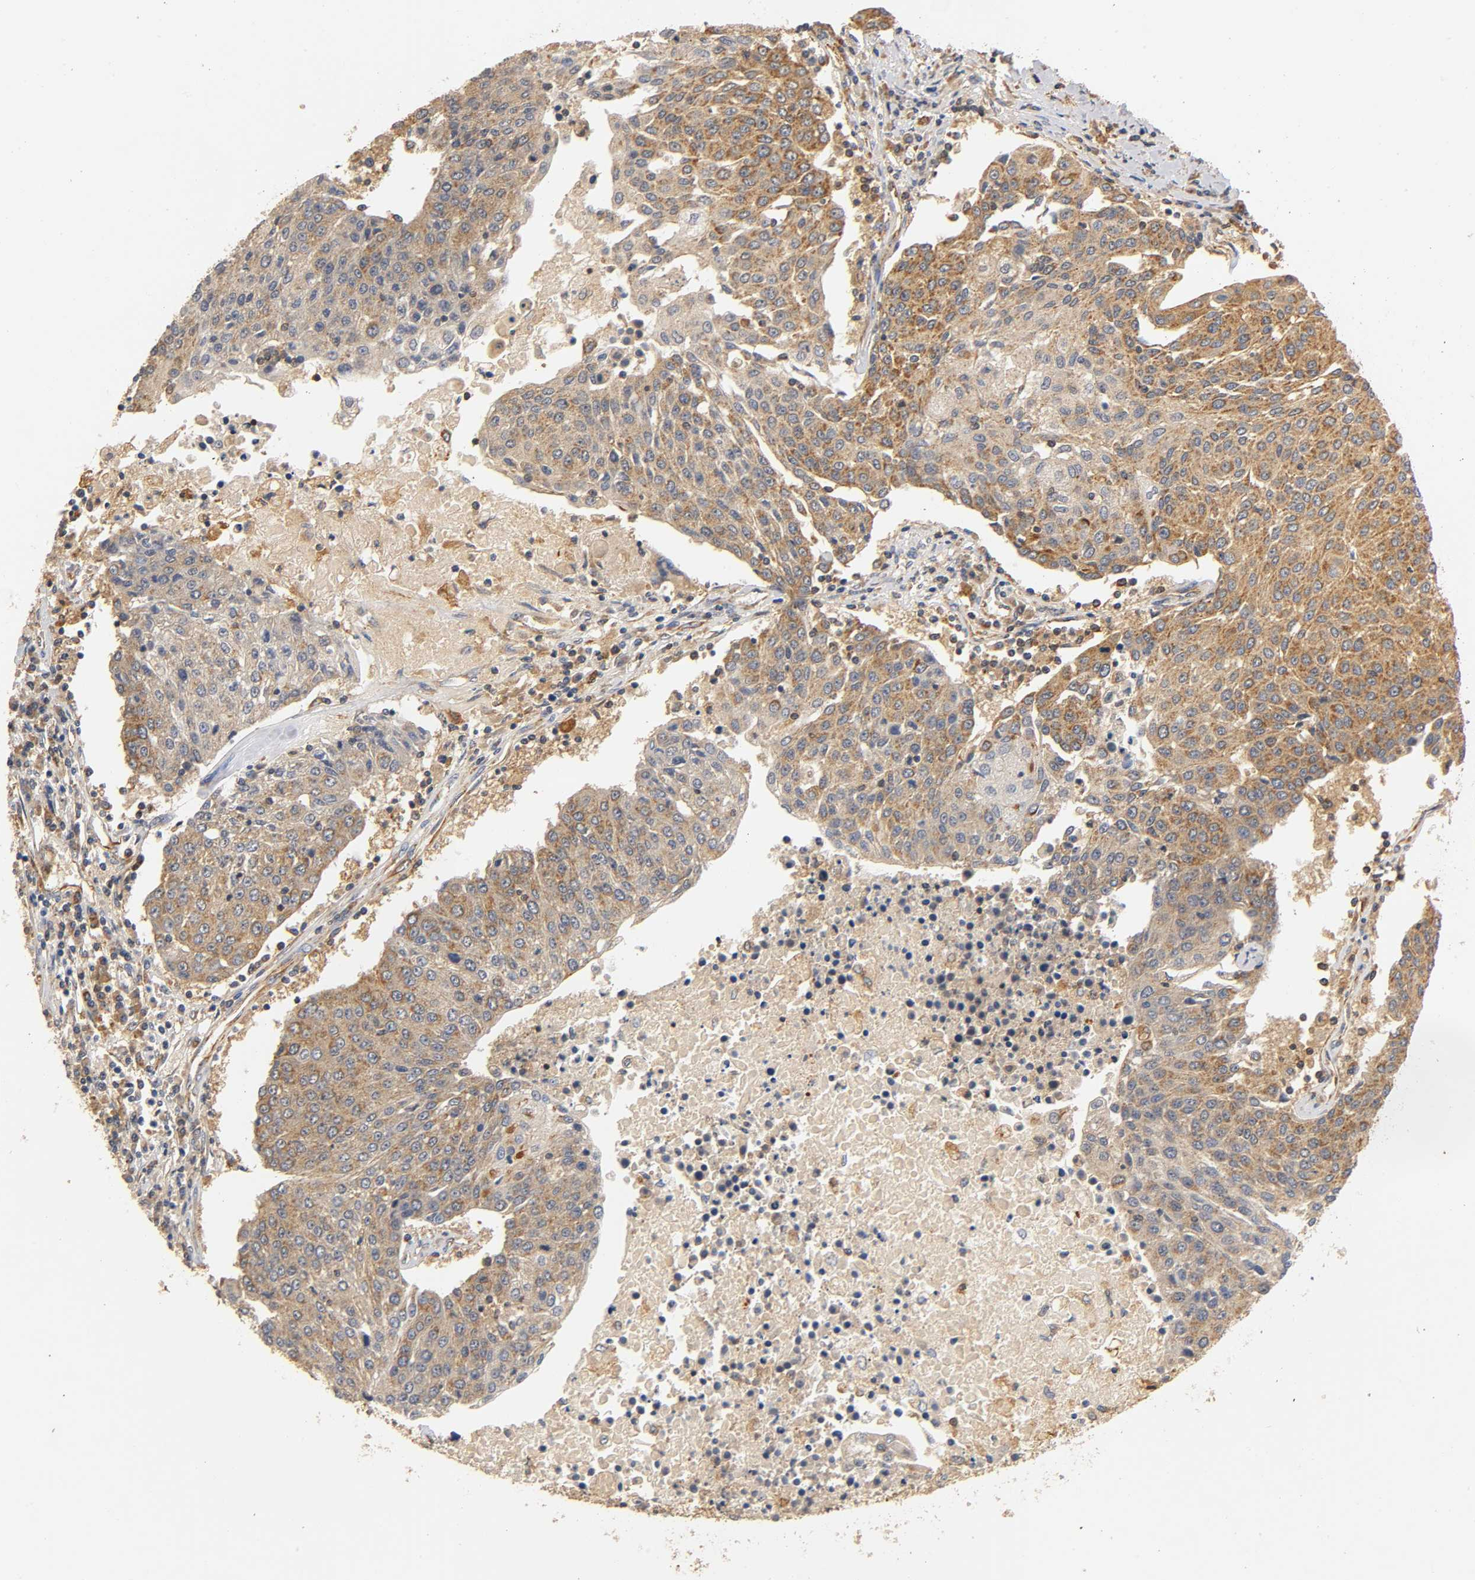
{"staining": {"intensity": "strong", "quantity": ">75%", "location": "cytoplasmic/membranous"}, "tissue": "urothelial cancer", "cell_type": "Tumor cells", "image_type": "cancer", "snomed": [{"axis": "morphology", "description": "Urothelial carcinoma, High grade"}, {"axis": "topography", "description": "Urinary bladder"}], "caption": "An IHC image of tumor tissue is shown. Protein staining in brown shows strong cytoplasmic/membranous positivity in urothelial cancer within tumor cells.", "gene": "SCAP", "patient": {"sex": "female", "age": 85}}